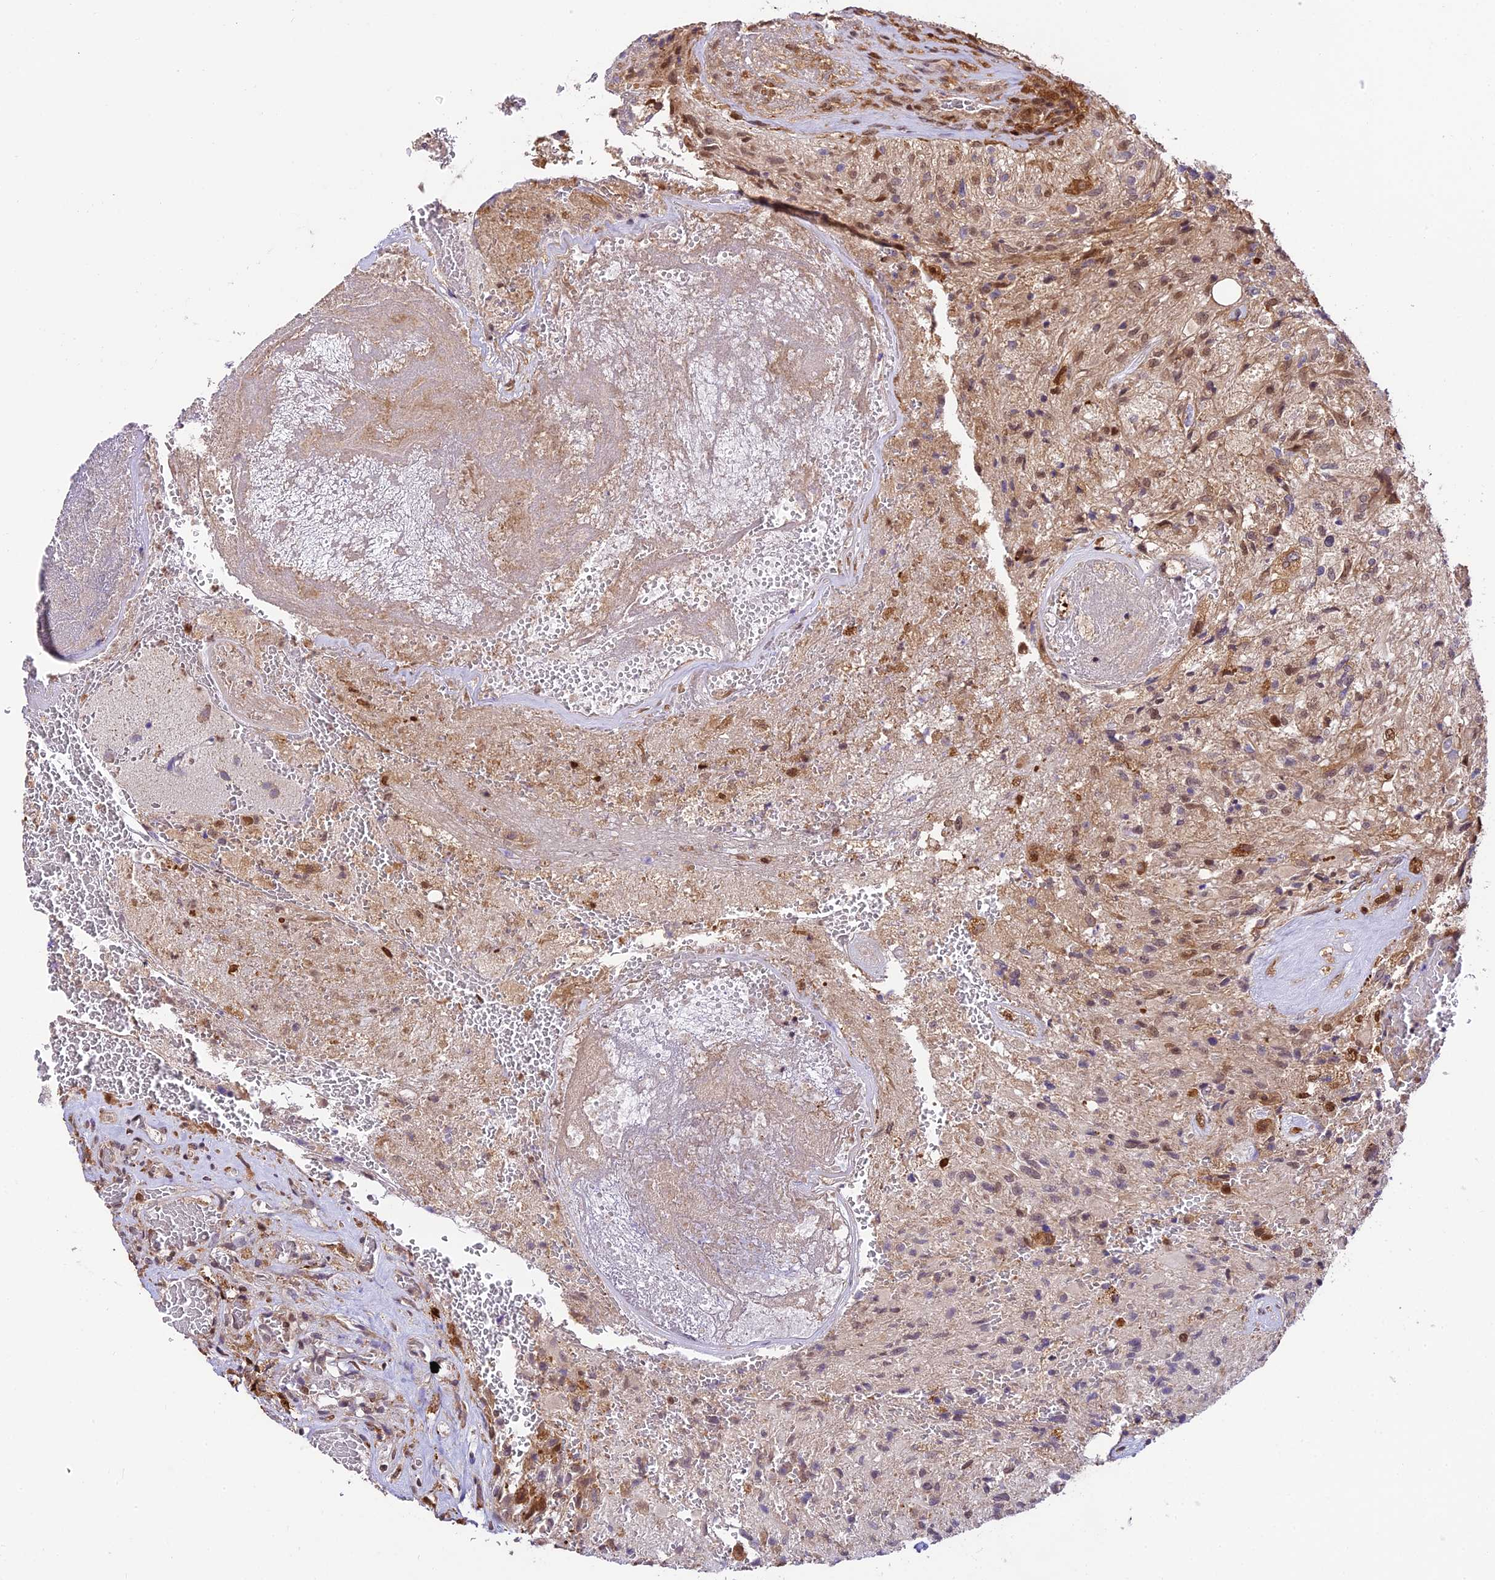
{"staining": {"intensity": "moderate", "quantity": "<25%", "location": "nuclear"}, "tissue": "glioma", "cell_type": "Tumor cells", "image_type": "cancer", "snomed": [{"axis": "morphology", "description": "Glioma, malignant, High grade"}, {"axis": "topography", "description": "Brain"}], "caption": "Immunohistochemical staining of malignant glioma (high-grade) demonstrates moderate nuclear protein expression in approximately <25% of tumor cells.", "gene": "TRIM22", "patient": {"sex": "male", "age": 56}}